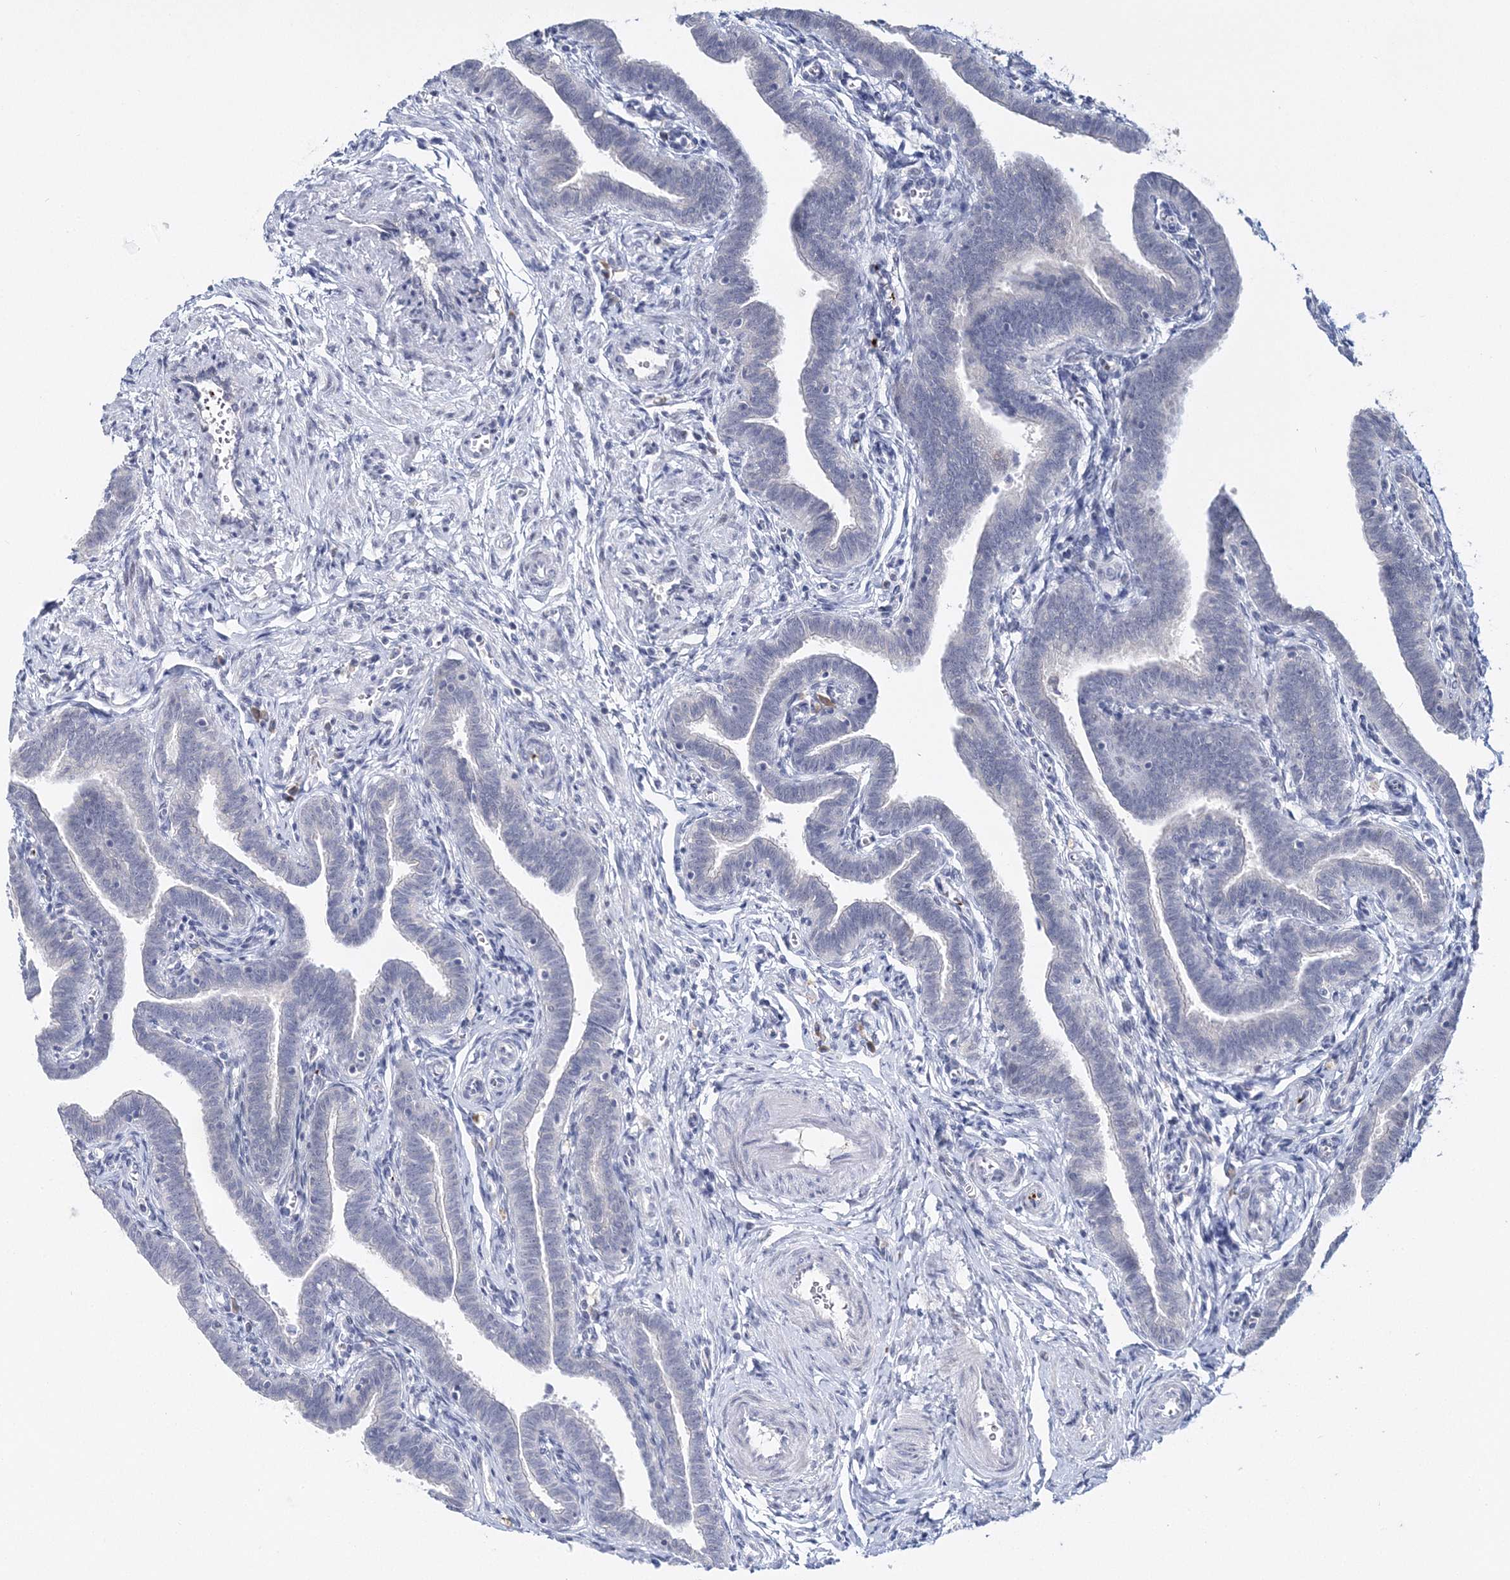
{"staining": {"intensity": "moderate", "quantity": "<25%", "location": "cytoplasmic/membranous"}, "tissue": "fallopian tube", "cell_type": "Glandular cells", "image_type": "normal", "snomed": [{"axis": "morphology", "description": "Normal tissue, NOS"}, {"axis": "topography", "description": "Fallopian tube"}], "caption": "High-magnification brightfield microscopy of unremarkable fallopian tube stained with DAB (brown) and counterstained with hematoxylin (blue). glandular cells exhibit moderate cytoplasmic/membranous positivity is present in about<25% of cells. Using DAB (3,3'-diaminobenzidine) (brown) and hematoxylin (blue) stains, captured at high magnification using brightfield microscopy.", "gene": "MYOZ2", "patient": {"sex": "female", "age": 36}}